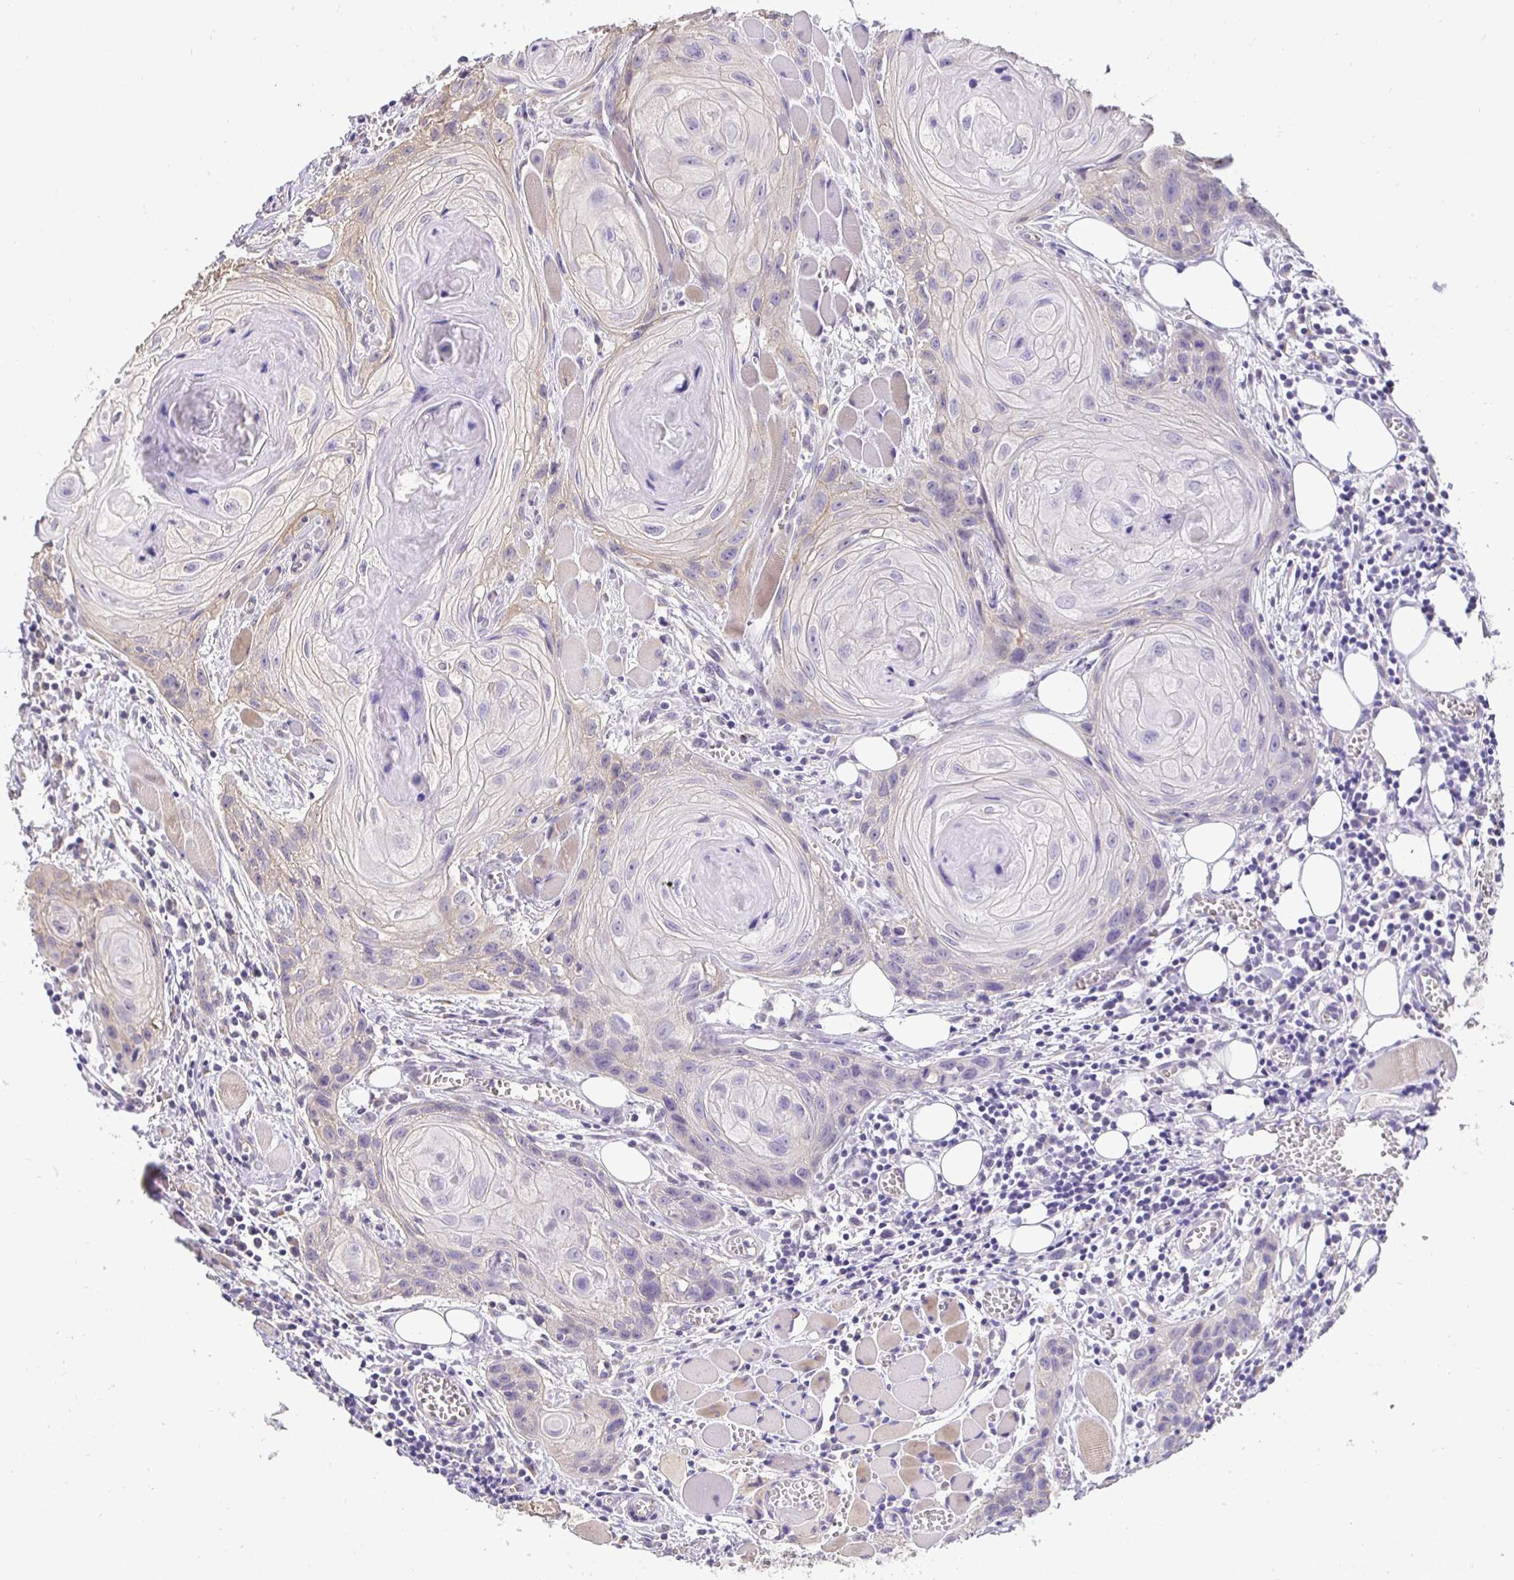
{"staining": {"intensity": "negative", "quantity": "none", "location": "none"}, "tissue": "head and neck cancer", "cell_type": "Tumor cells", "image_type": "cancer", "snomed": [{"axis": "morphology", "description": "Squamous cell carcinoma, NOS"}, {"axis": "topography", "description": "Oral tissue"}, {"axis": "topography", "description": "Head-Neck"}], "caption": "Histopathology image shows no protein expression in tumor cells of head and neck squamous cell carcinoma tissue.", "gene": "SLC9A1", "patient": {"sex": "male", "age": 58}}